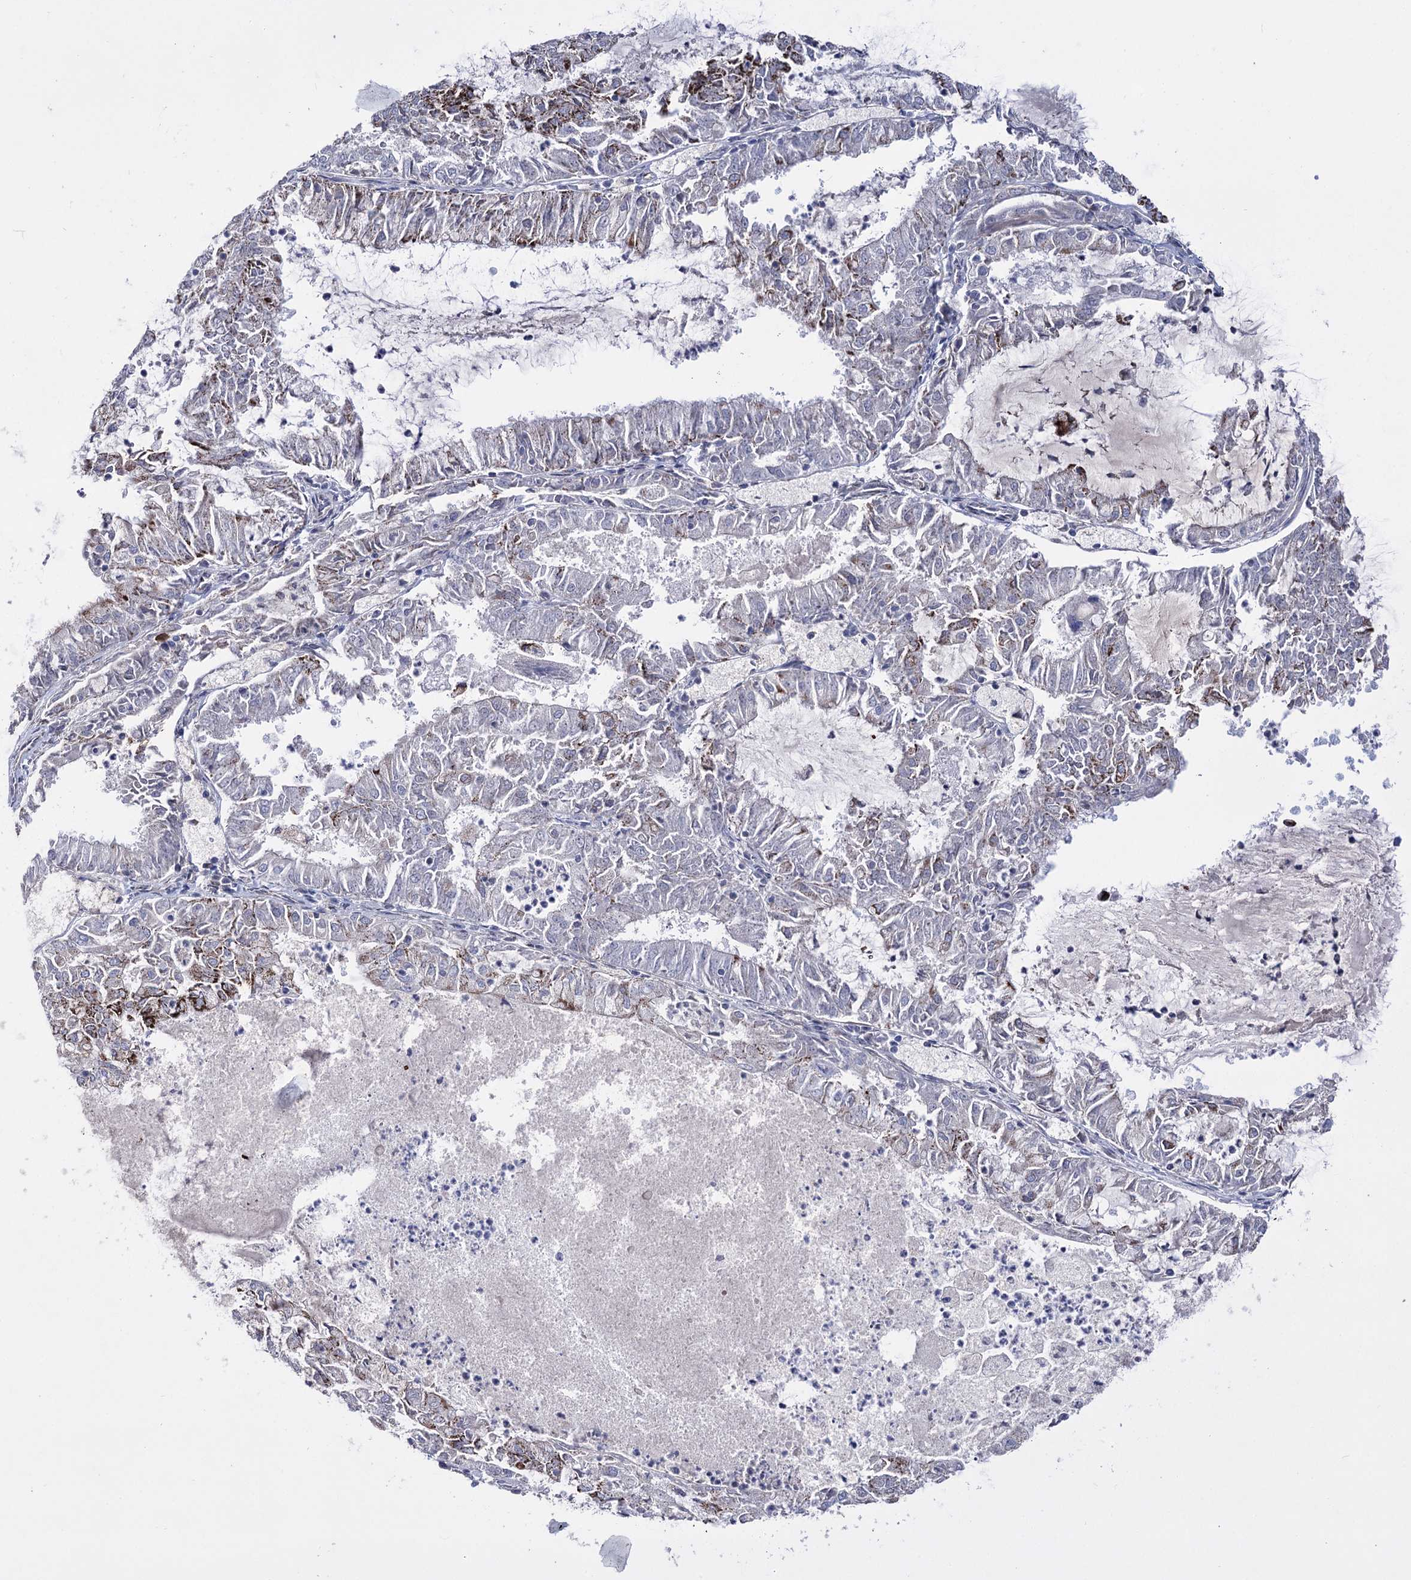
{"staining": {"intensity": "strong", "quantity": "<25%", "location": "cytoplasmic/membranous"}, "tissue": "endometrial cancer", "cell_type": "Tumor cells", "image_type": "cancer", "snomed": [{"axis": "morphology", "description": "Adenocarcinoma, NOS"}, {"axis": "topography", "description": "Endometrium"}], "caption": "IHC image of endometrial cancer stained for a protein (brown), which displays medium levels of strong cytoplasmic/membranous expression in about <25% of tumor cells.", "gene": "OSBPL5", "patient": {"sex": "female", "age": 57}}